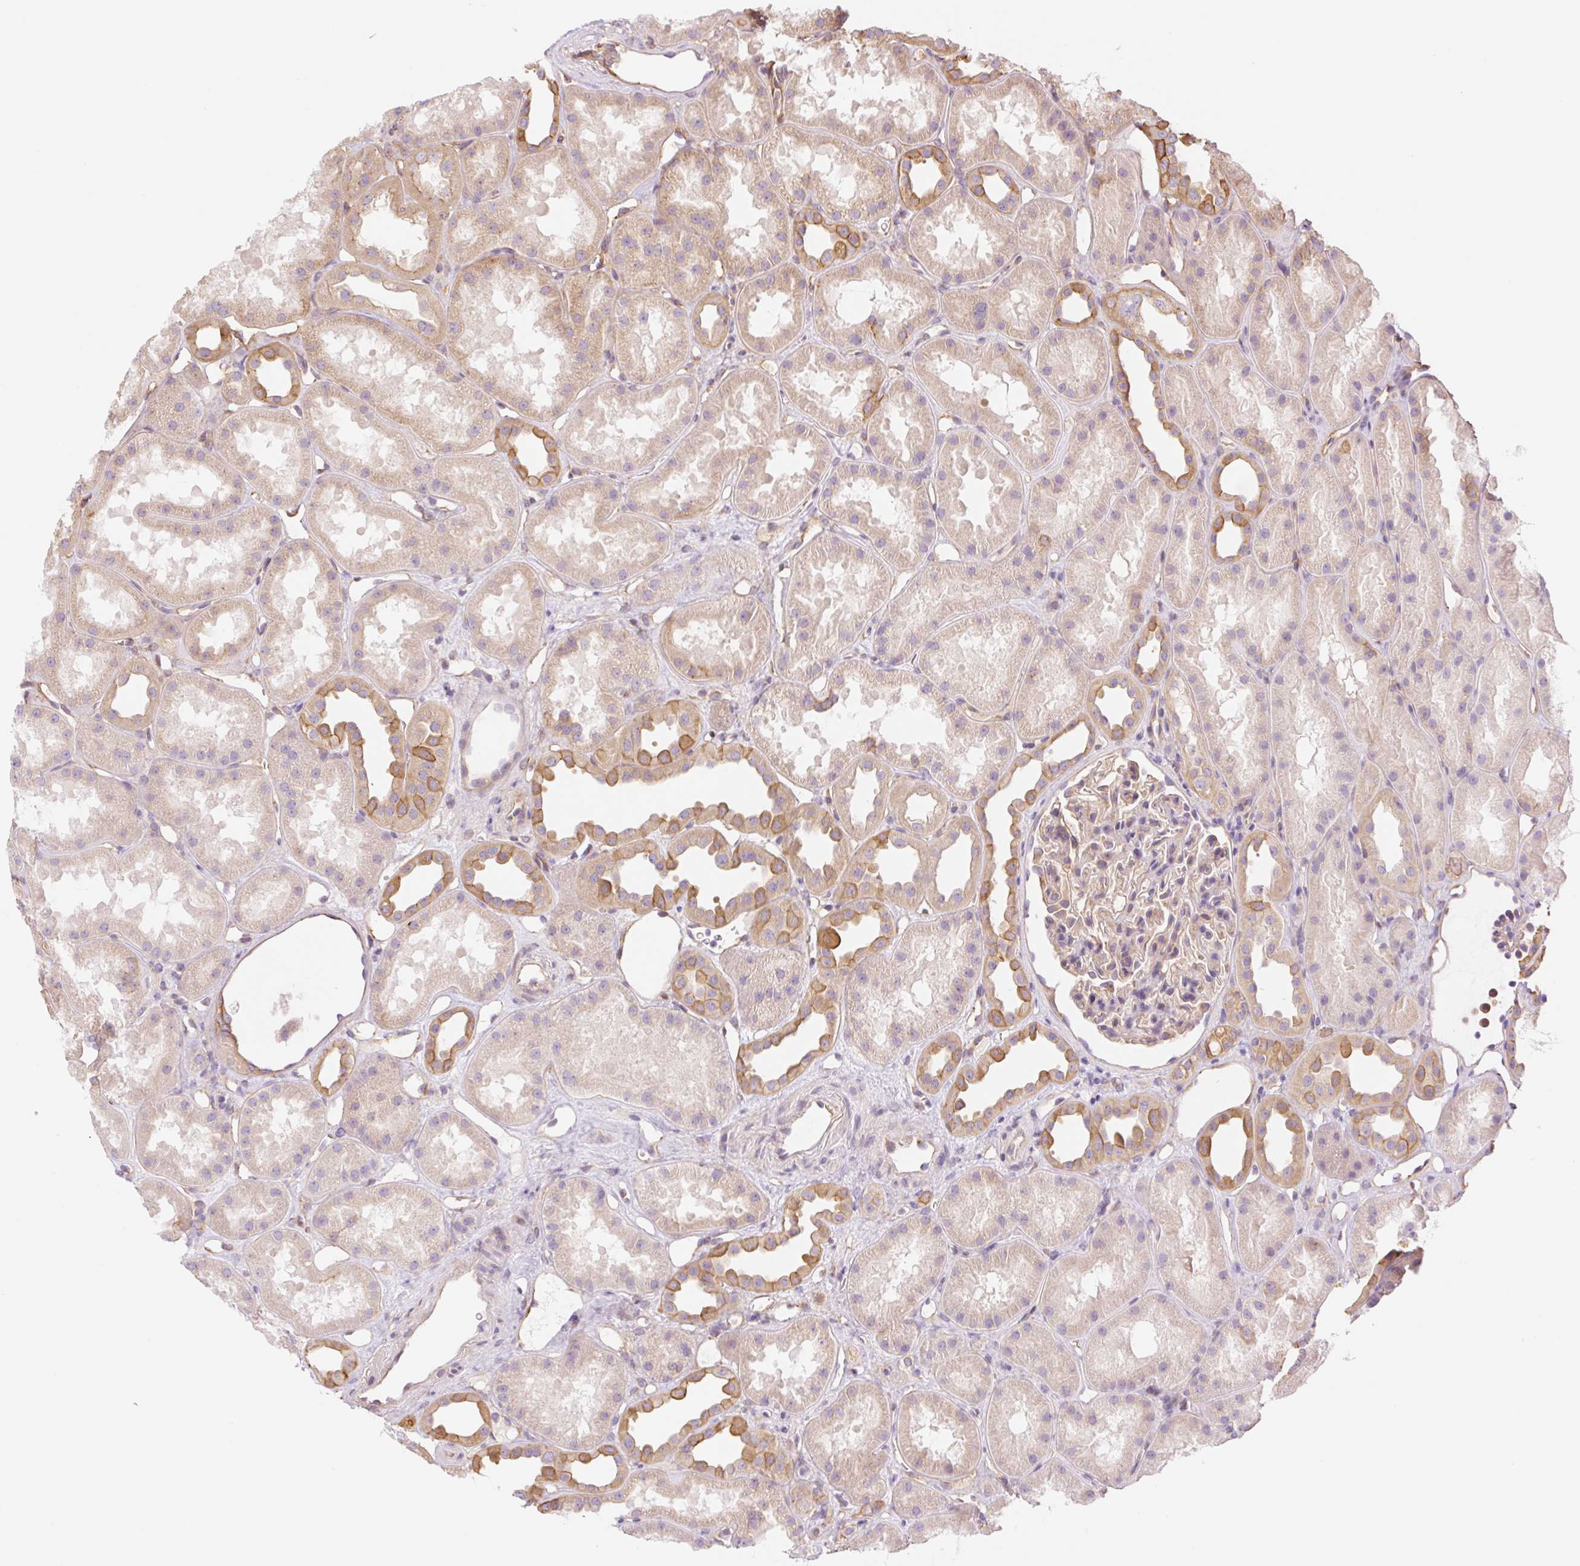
{"staining": {"intensity": "weak", "quantity": ">75%", "location": "cytoplasmic/membranous"}, "tissue": "kidney", "cell_type": "Cells in glomeruli", "image_type": "normal", "snomed": [{"axis": "morphology", "description": "Normal tissue, NOS"}, {"axis": "topography", "description": "Kidney"}], "caption": "This photomicrograph demonstrates IHC staining of benign human kidney, with low weak cytoplasmic/membranous staining in about >75% of cells in glomeruli.", "gene": "NLRP5", "patient": {"sex": "male", "age": 61}}